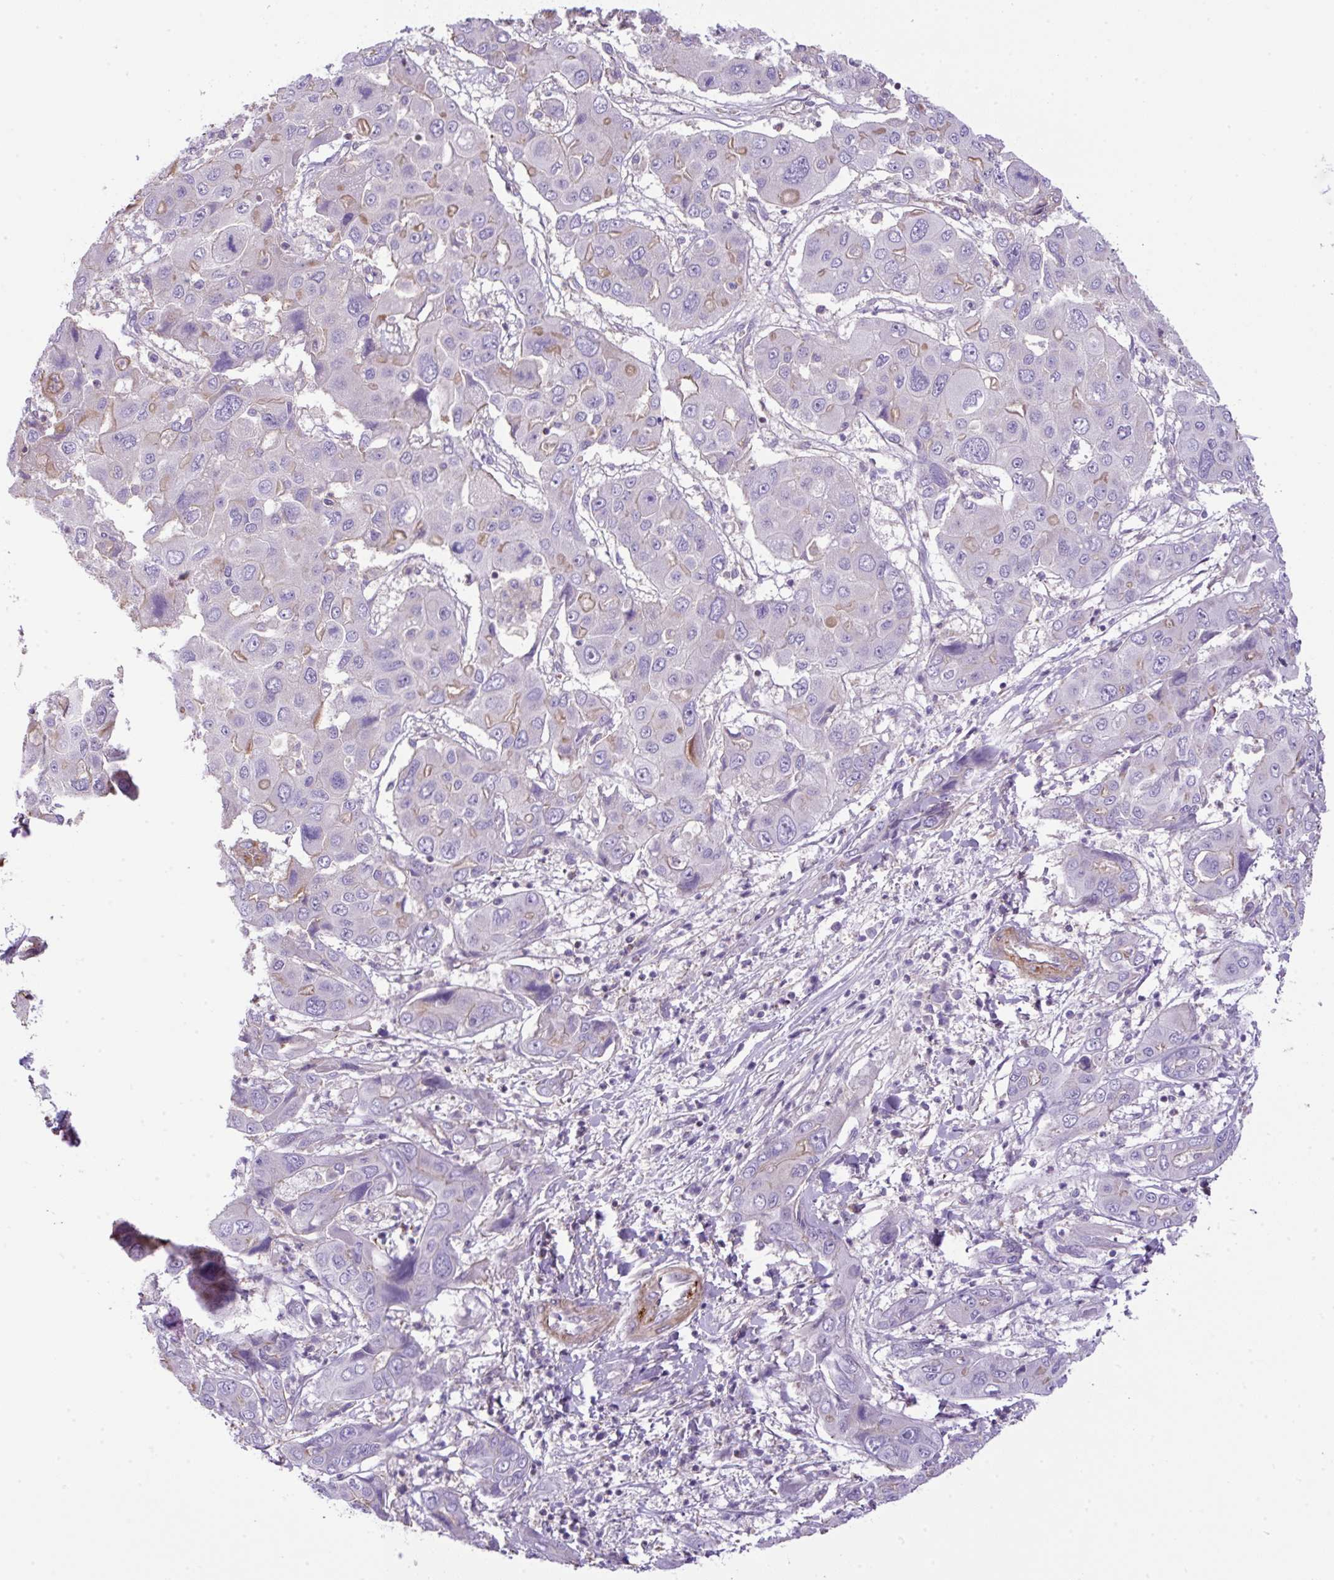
{"staining": {"intensity": "weak", "quantity": "<25%", "location": "cytoplasmic/membranous"}, "tissue": "liver cancer", "cell_type": "Tumor cells", "image_type": "cancer", "snomed": [{"axis": "morphology", "description": "Cholangiocarcinoma"}, {"axis": "topography", "description": "Liver"}], "caption": "Photomicrograph shows no significant protein expression in tumor cells of liver cholangiocarcinoma. Nuclei are stained in blue.", "gene": "NPTN", "patient": {"sex": "male", "age": 67}}